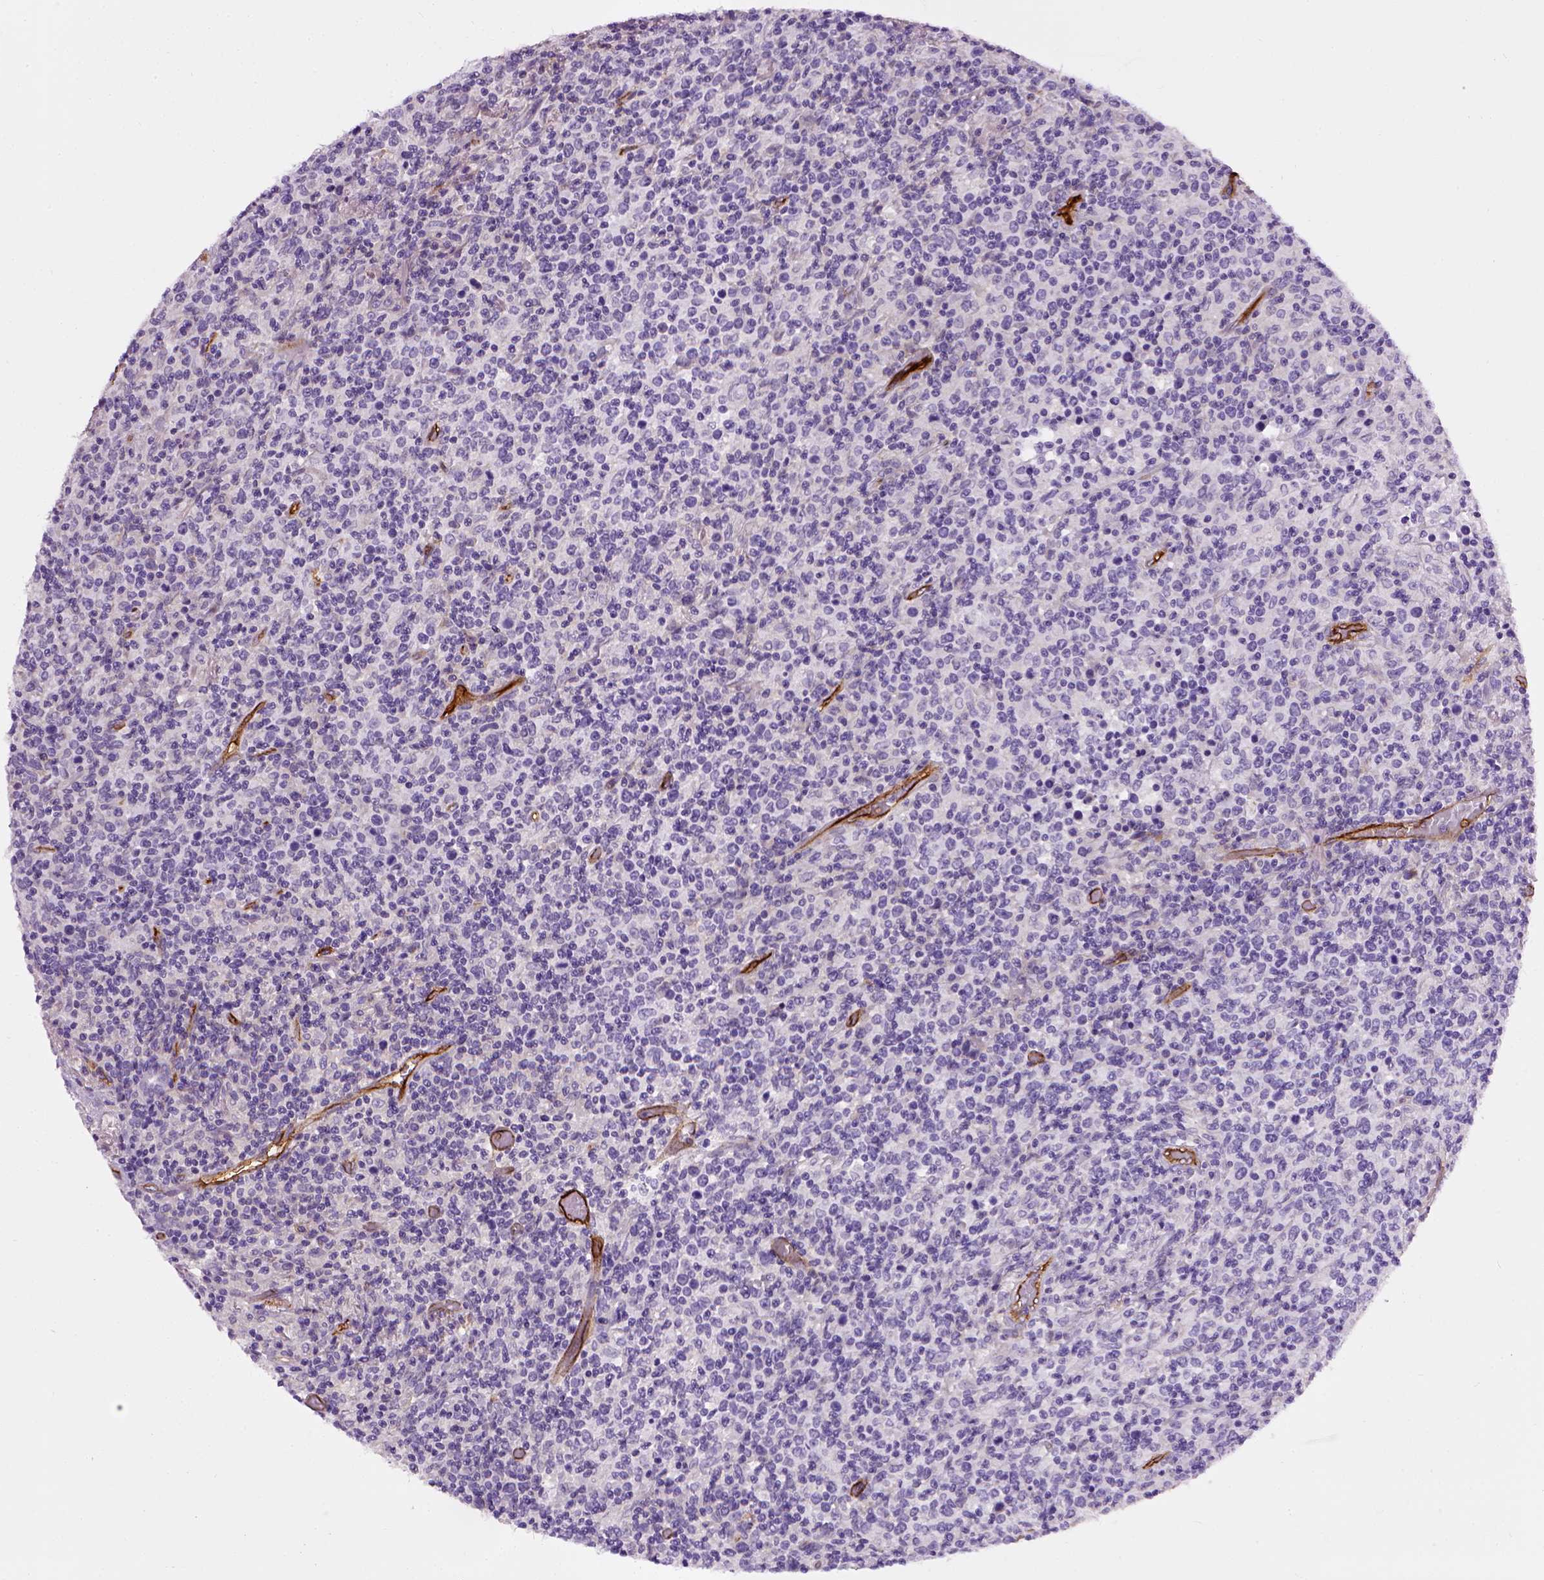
{"staining": {"intensity": "negative", "quantity": "none", "location": "none"}, "tissue": "lymphoma", "cell_type": "Tumor cells", "image_type": "cancer", "snomed": [{"axis": "morphology", "description": "Malignant lymphoma, non-Hodgkin's type, High grade"}, {"axis": "topography", "description": "Lung"}], "caption": "Image shows no protein expression in tumor cells of lymphoma tissue.", "gene": "ENG", "patient": {"sex": "male", "age": 79}}